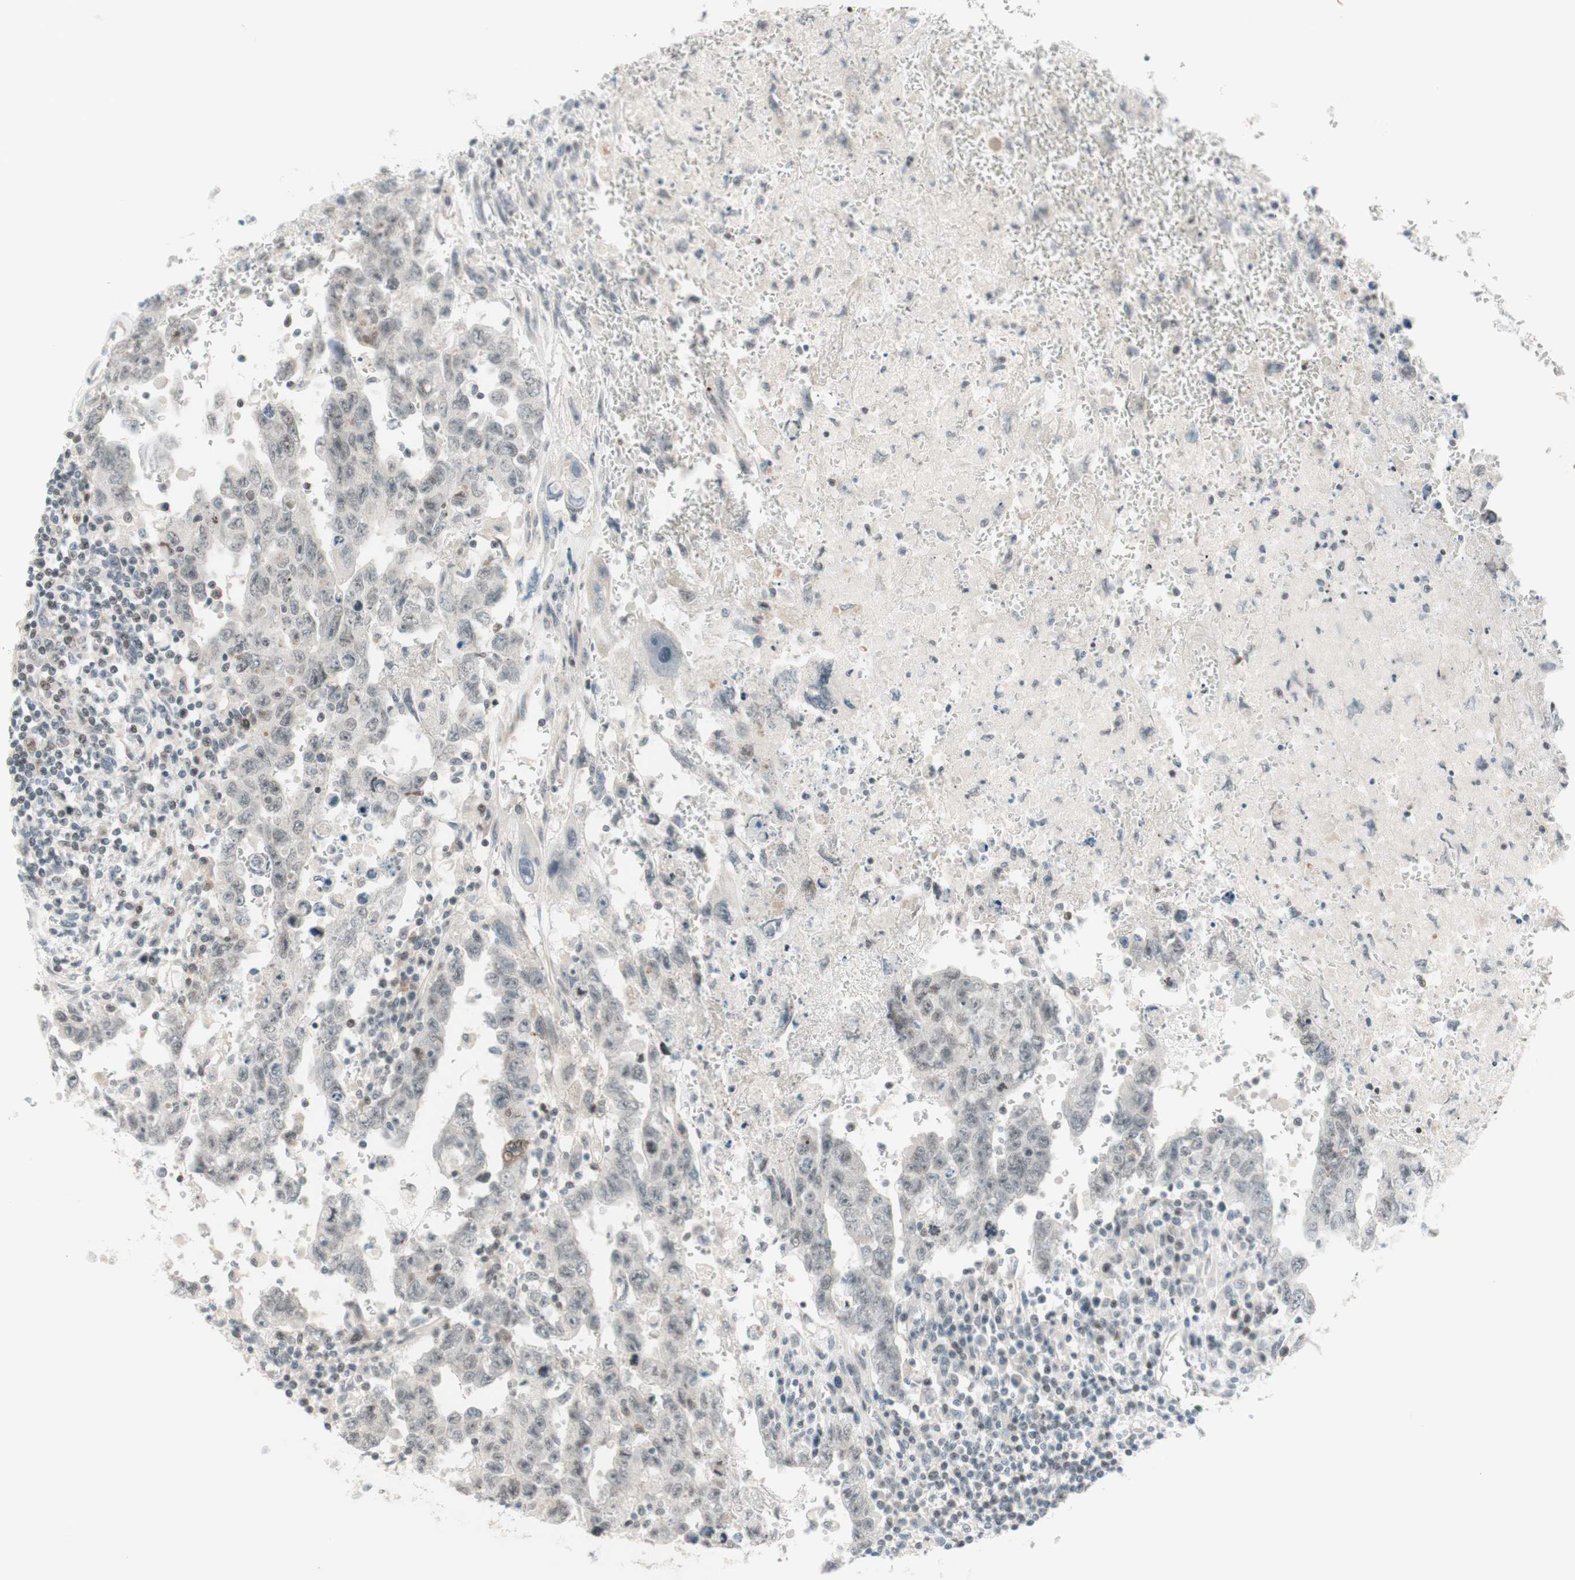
{"staining": {"intensity": "weak", "quantity": "25%-75%", "location": "nuclear"}, "tissue": "testis cancer", "cell_type": "Tumor cells", "image_type": "cancer", "snomed": [{"axis": "morphology", "description": "Carcinoma, Embryonal, NOS"}, {"axis": "topography", "description": "Testis"}], "caption": "Immunohistochemistry staining of testis cancer (embryonal carcinoma), which demonstrates low levels of weak nuclear expression in approximately 25%-75% of tumor cells indicating weak nuclear protein expression. The staining was performed using DAB (3,3'-diaminobenzidine) (brown) for protein detection and nuclei were counterstained in hematoxylin (blue).", "gene": "JPH1", "patient": {"sex": "male", "age": 28}}